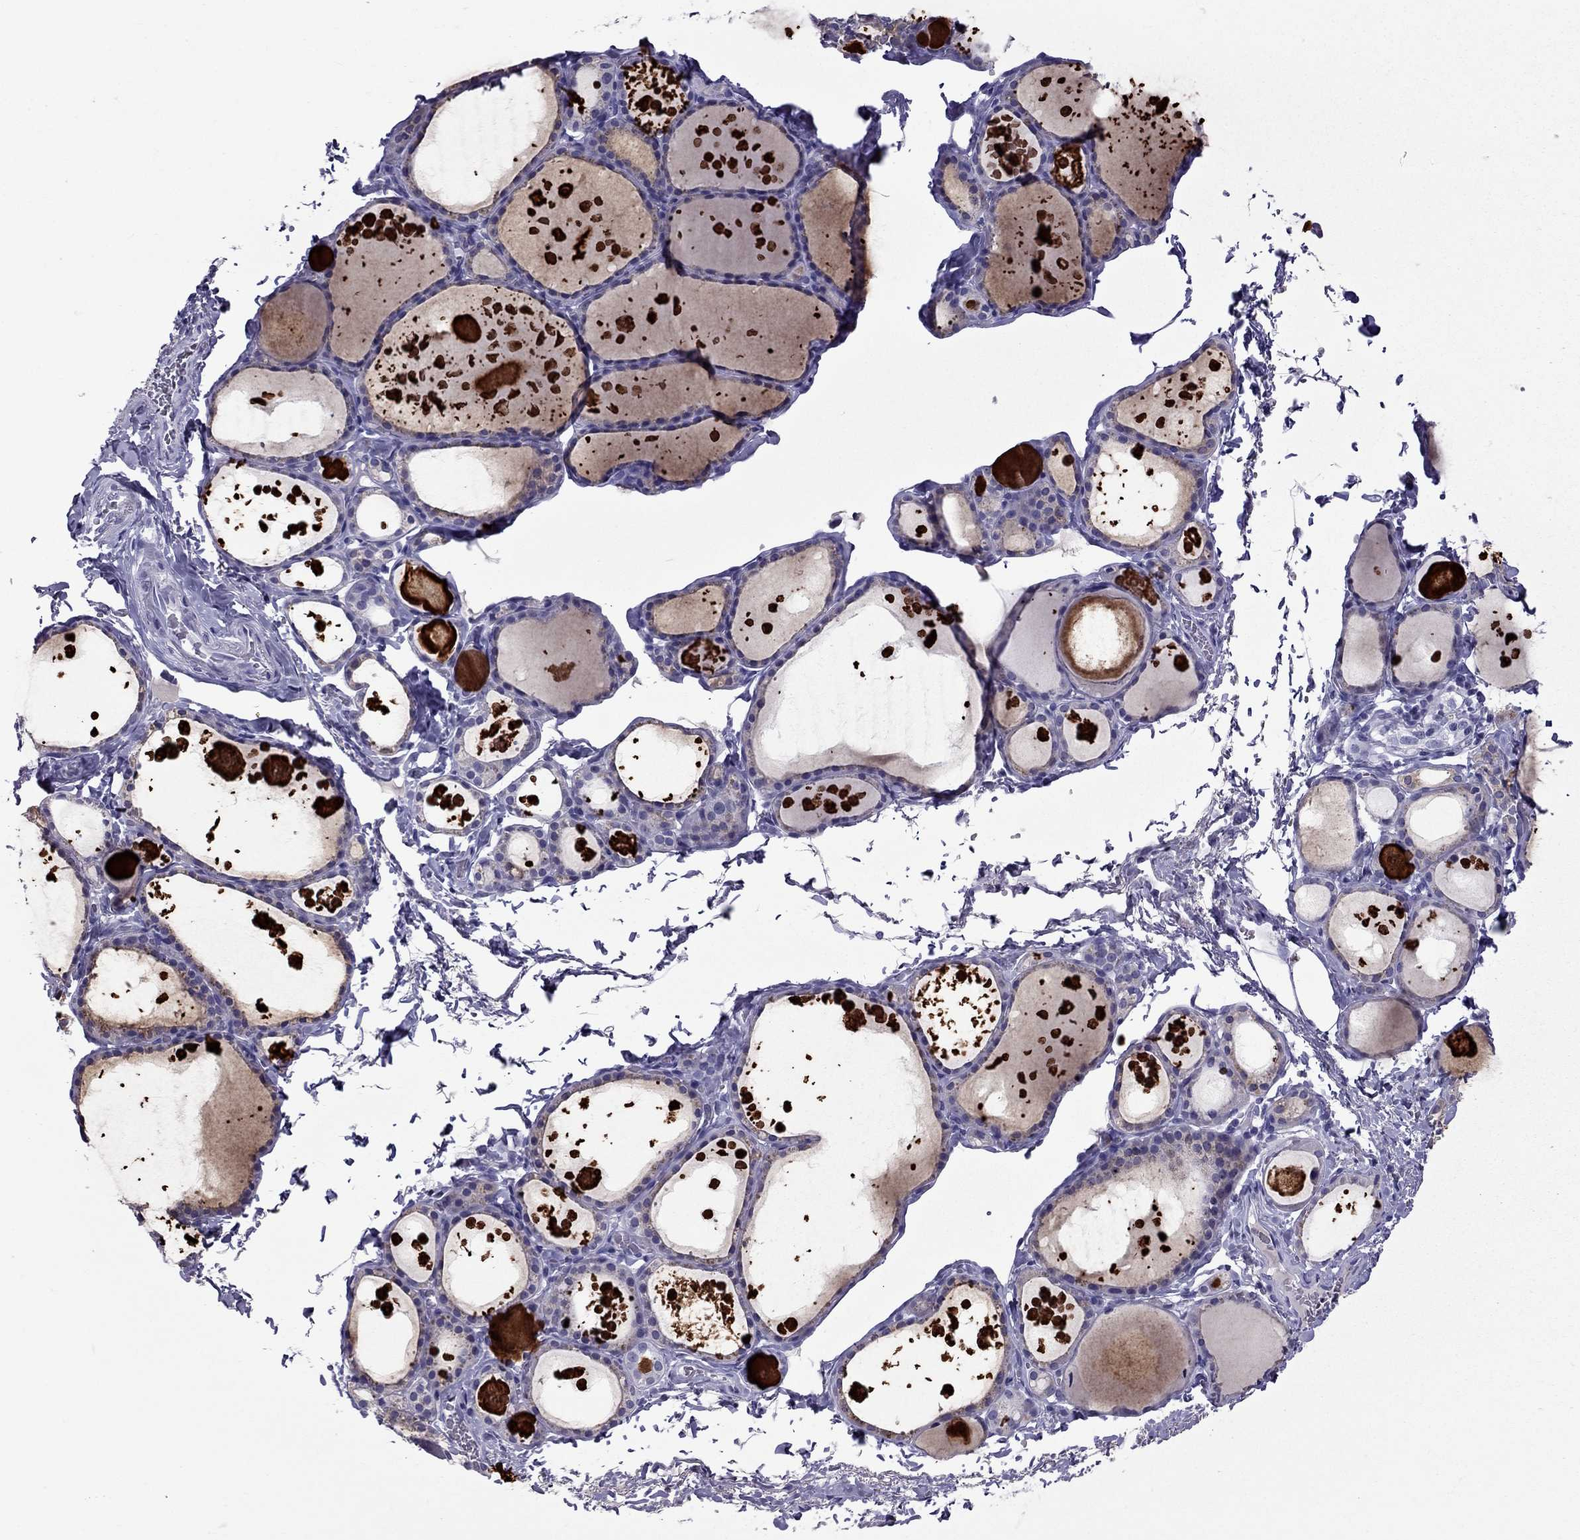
{"staining": {"intensity": "negative", "quantity": "none", "location": "none"}, "tissue": "thyroid gland", "cell_type": "Glandular cells", "image_type": "normal", "snomed": [{"axis": "morphology", "description": "Normal tissue, NOS"}, {"axis": "topography", "description": "Thyroid gland"}], "caption": "A photomicrograph of human thyroid gland is negative for staining in glandular cells. (DAB (3,3'-diaminobenzidine) immunohistochemistry with hematoxylin counter stain).", "gene": "TFF3", "patient": {"sex": "male", "age": 68}}